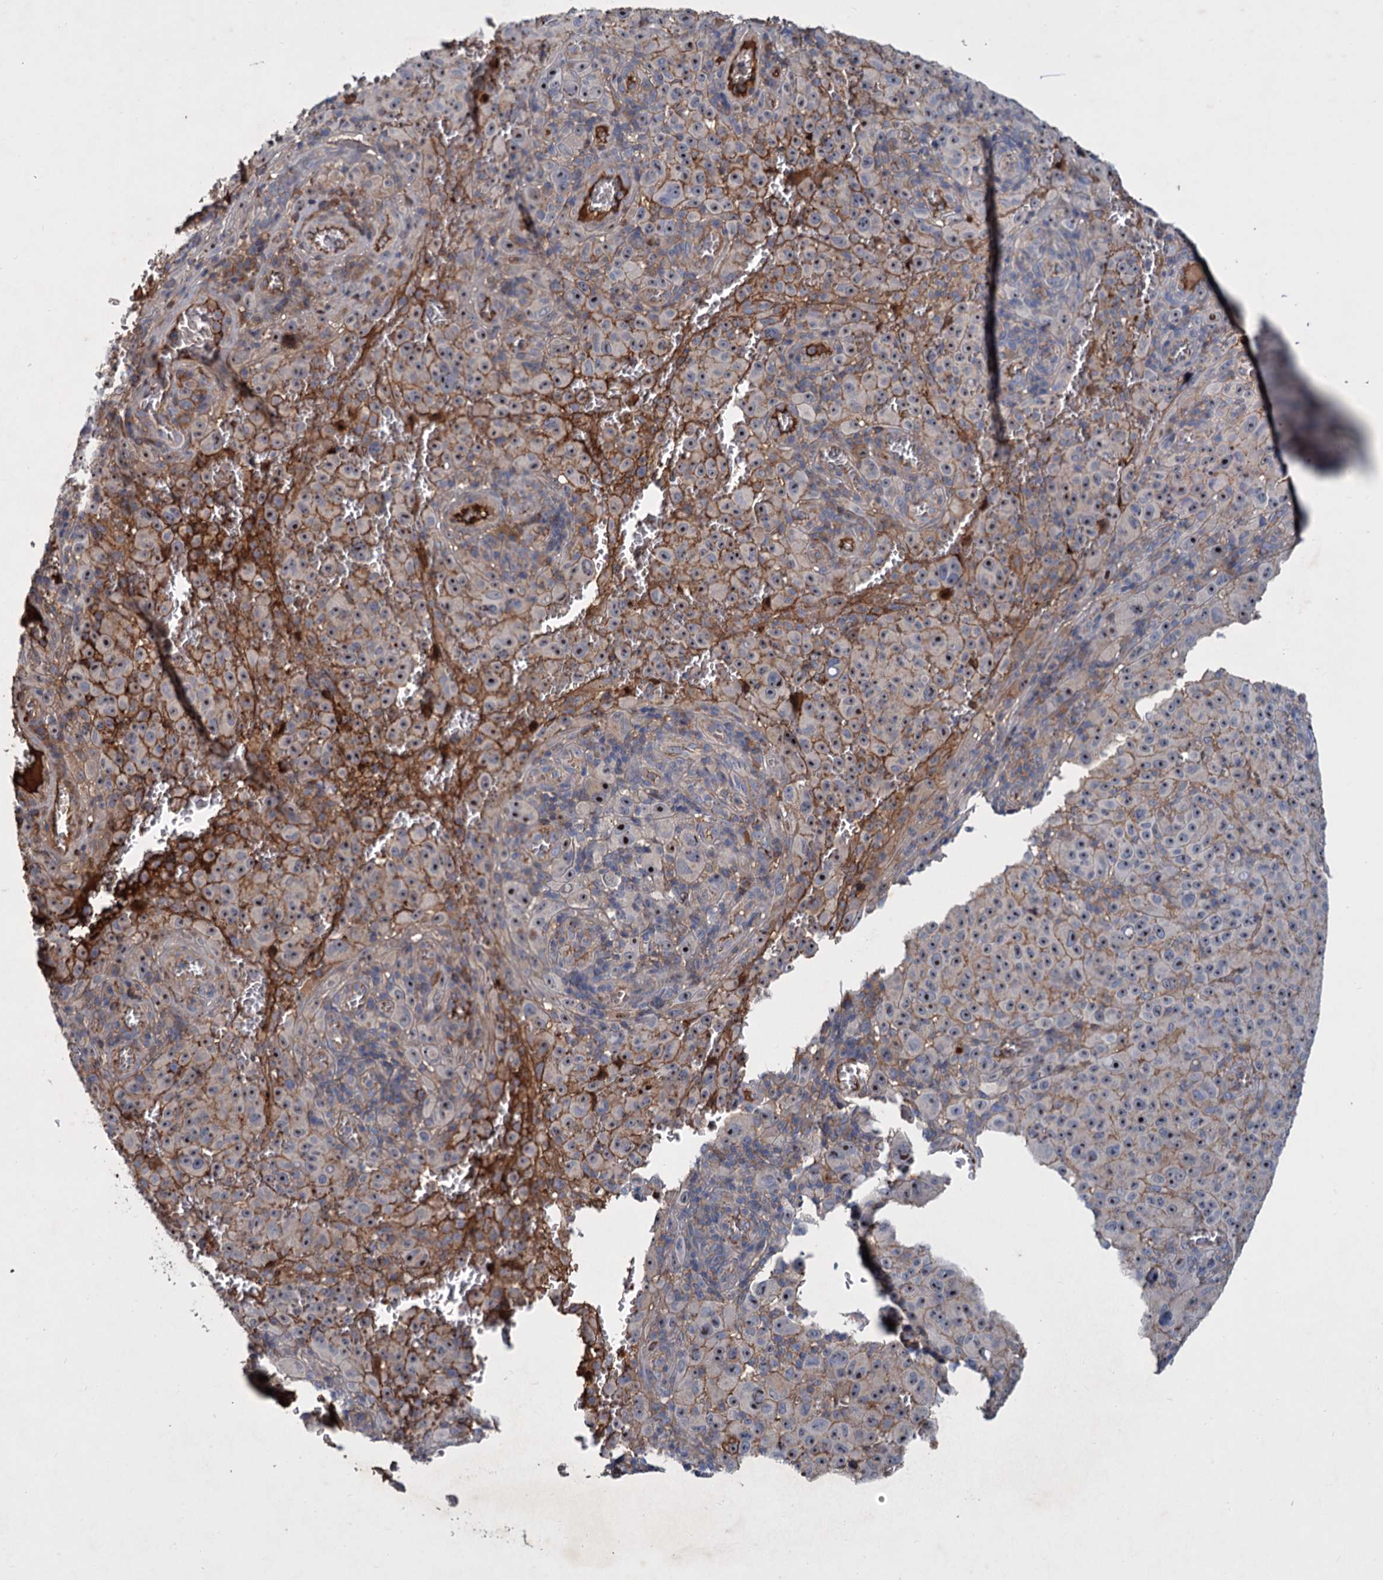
{"staining": {"intensity": "moderate", "quantity": "25%-75%", "location": "cytoplasmic/membranous,nuclear"}, "tissue": "melanoma", "cell_type": "Tumor cells", "image_type": "cancer", "snomed": [{"axis": "morphology", "description": "Malignant melanoma, NOS"}, {"axis": "topography", "description": "Skin"}], "caption": "IHC of malignant melanoma demonstrates medium levels of moderate cytoplasmic/membranous and nuclear staining in approximately 25%-75% of tumor cells.", "gene": "CHRD", "patient": {"sex": "female", "age": 82}}